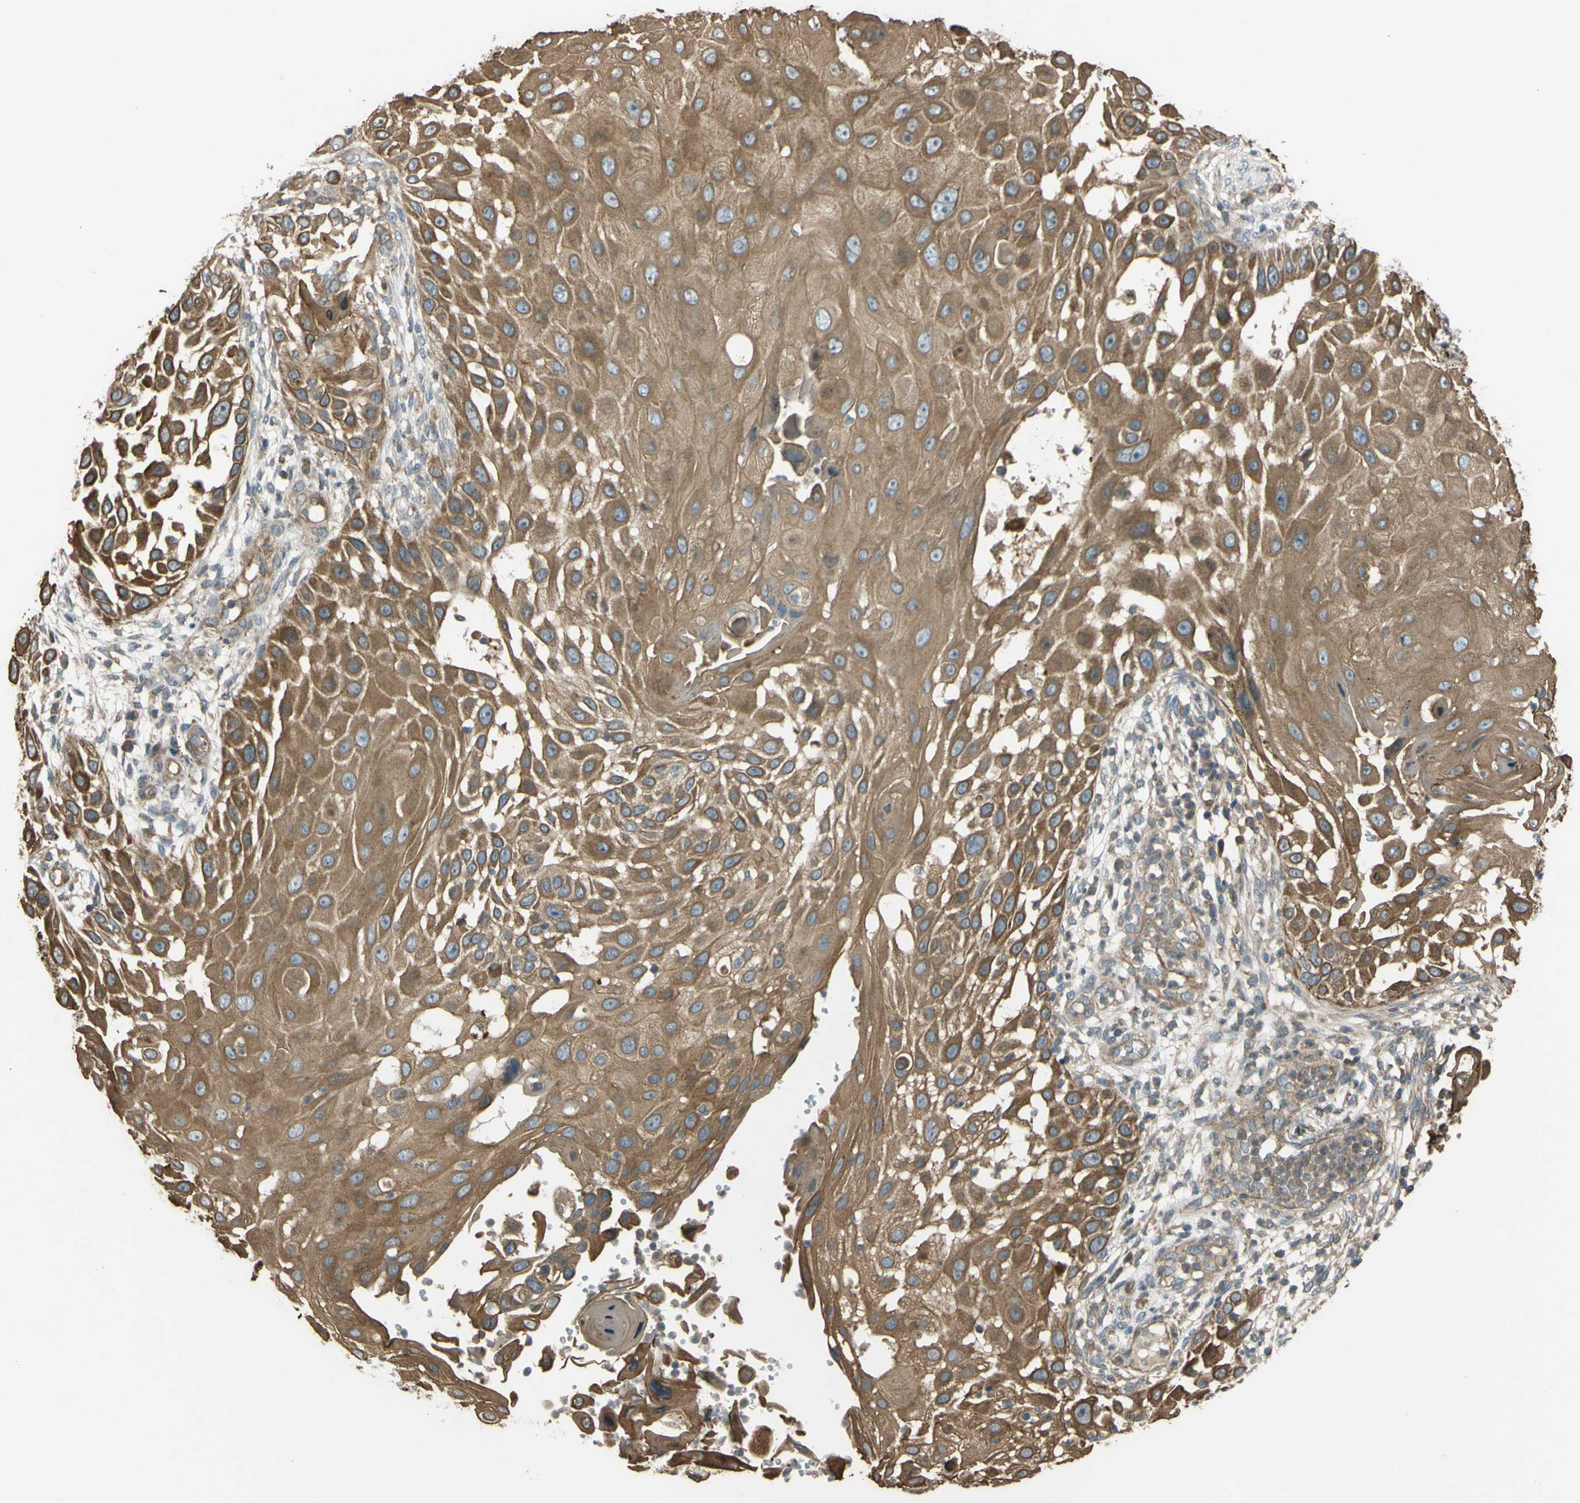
{"staining": {"intensity": "moderate", "quantity": ">75%", "location": "cytoplasmic/membranous"}, "tissue": "skin cancer", "cell_type": "Tumor cells", "image_type": "cancer", "snomed": [{"axis": "morphology", "description": "Squamous cell carcinoma, NOS"}, {"axis": "topography", "description": "Skin"}], "caption": "Immunohistochemical staining of skin cancer (squamous cell carcinoma) exhibits medium levels of moderate cytoplasmic/membranous protein positivity in about >75% of tumor cells. (DAB = brown stain, brightfield microscopy at high magnification).", "gene": "FLII", "patient": {"sex": "female", "age": 44}}